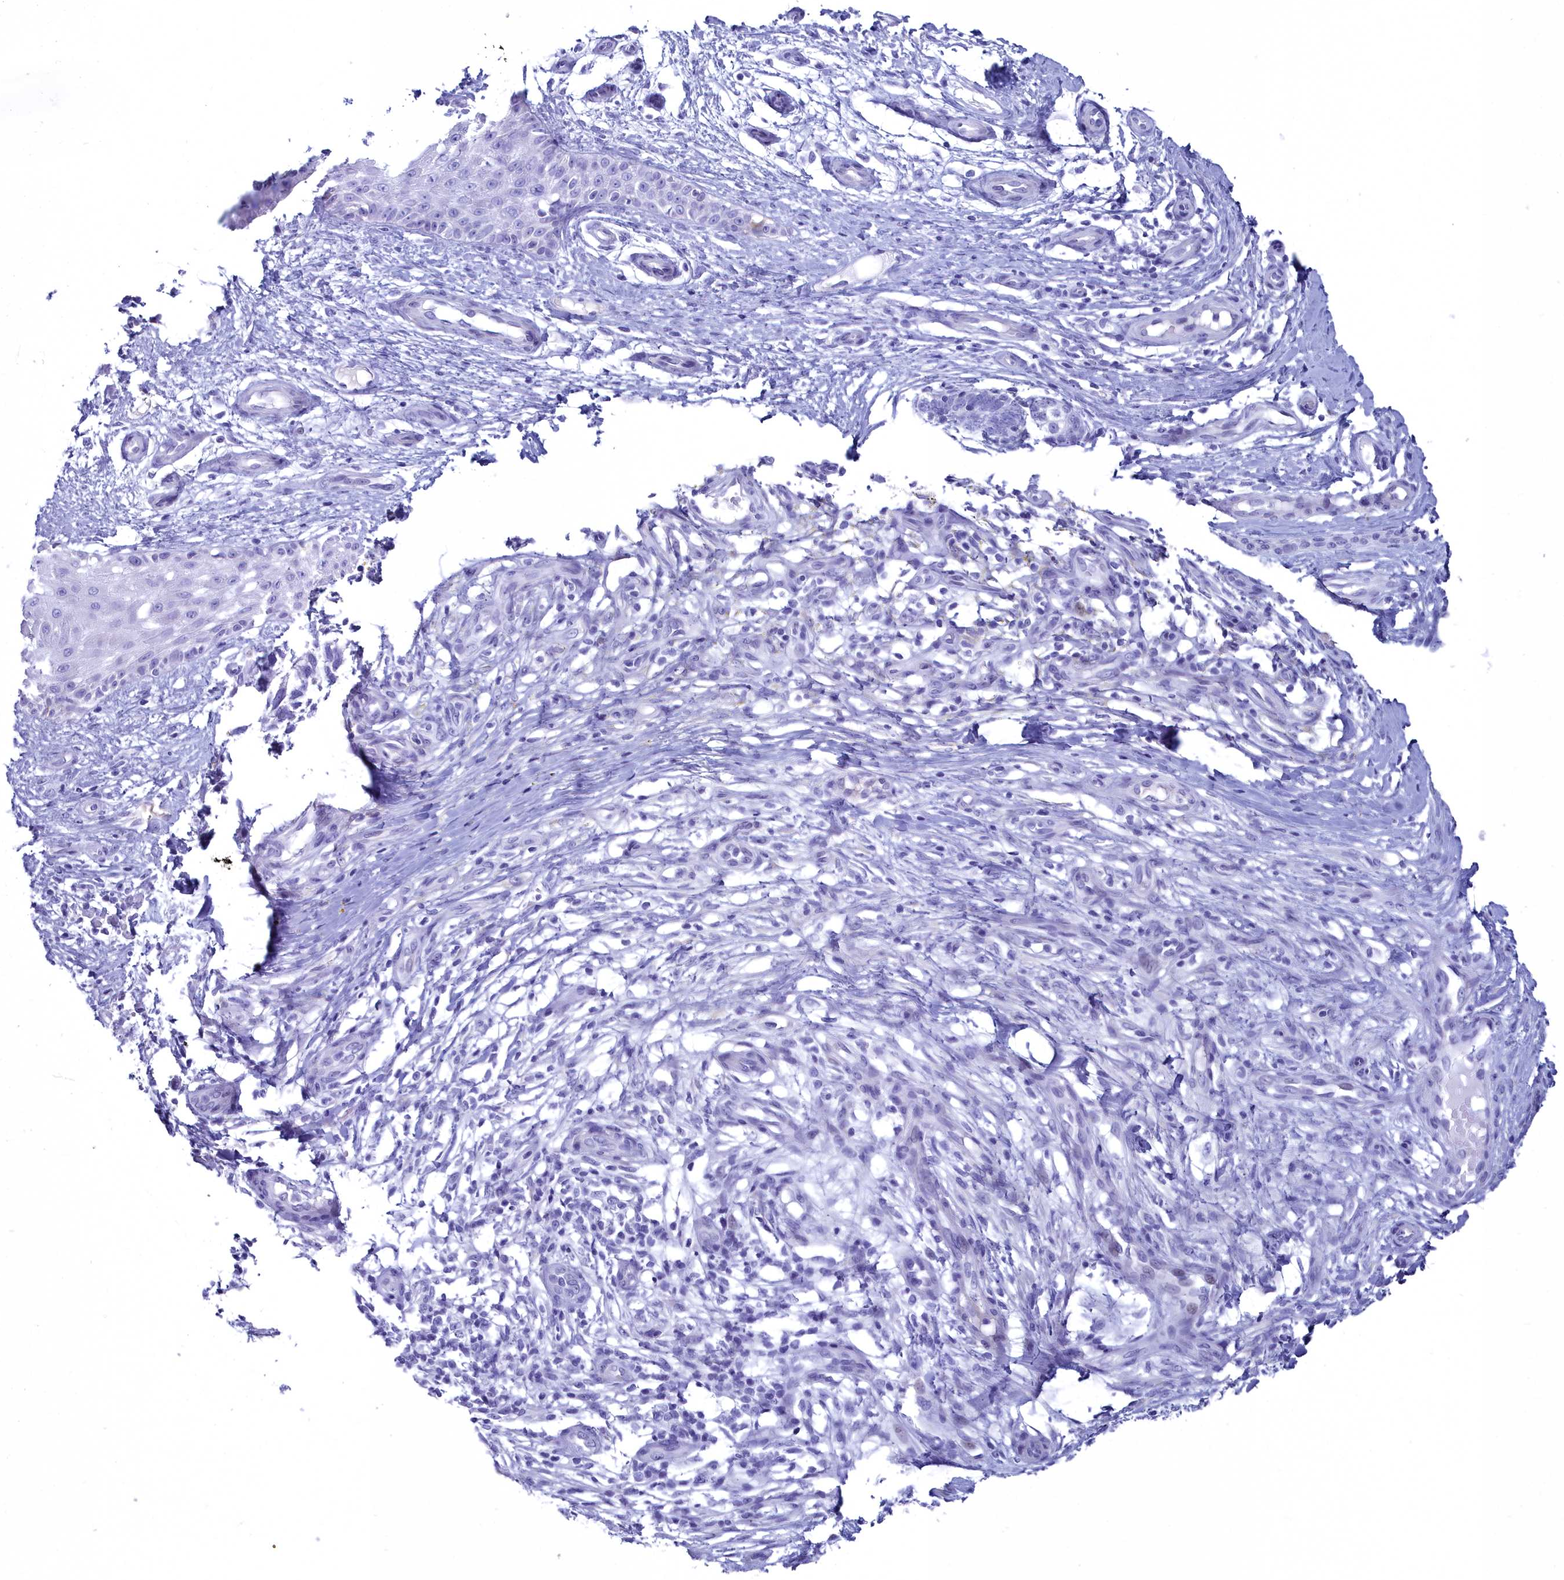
{"staining": {"intensity": "negative", "quantity": "none", "location": "none"}, "tissue": "skin cancer", "cell_type": "Tumor cells", "image_type": "cancer", "snomed": [{"axis": "morphology", "description": "Basal cell carcinoma"}, {"axis": "topography", "description": "Skin"}], "caption": "This is an immunohistochemistry (IHC) image of skin basal cell carcinoma. There is no staining in tumor cells.", "gene": "MAP6", "patient": {"sex": "male", "age": 88}}